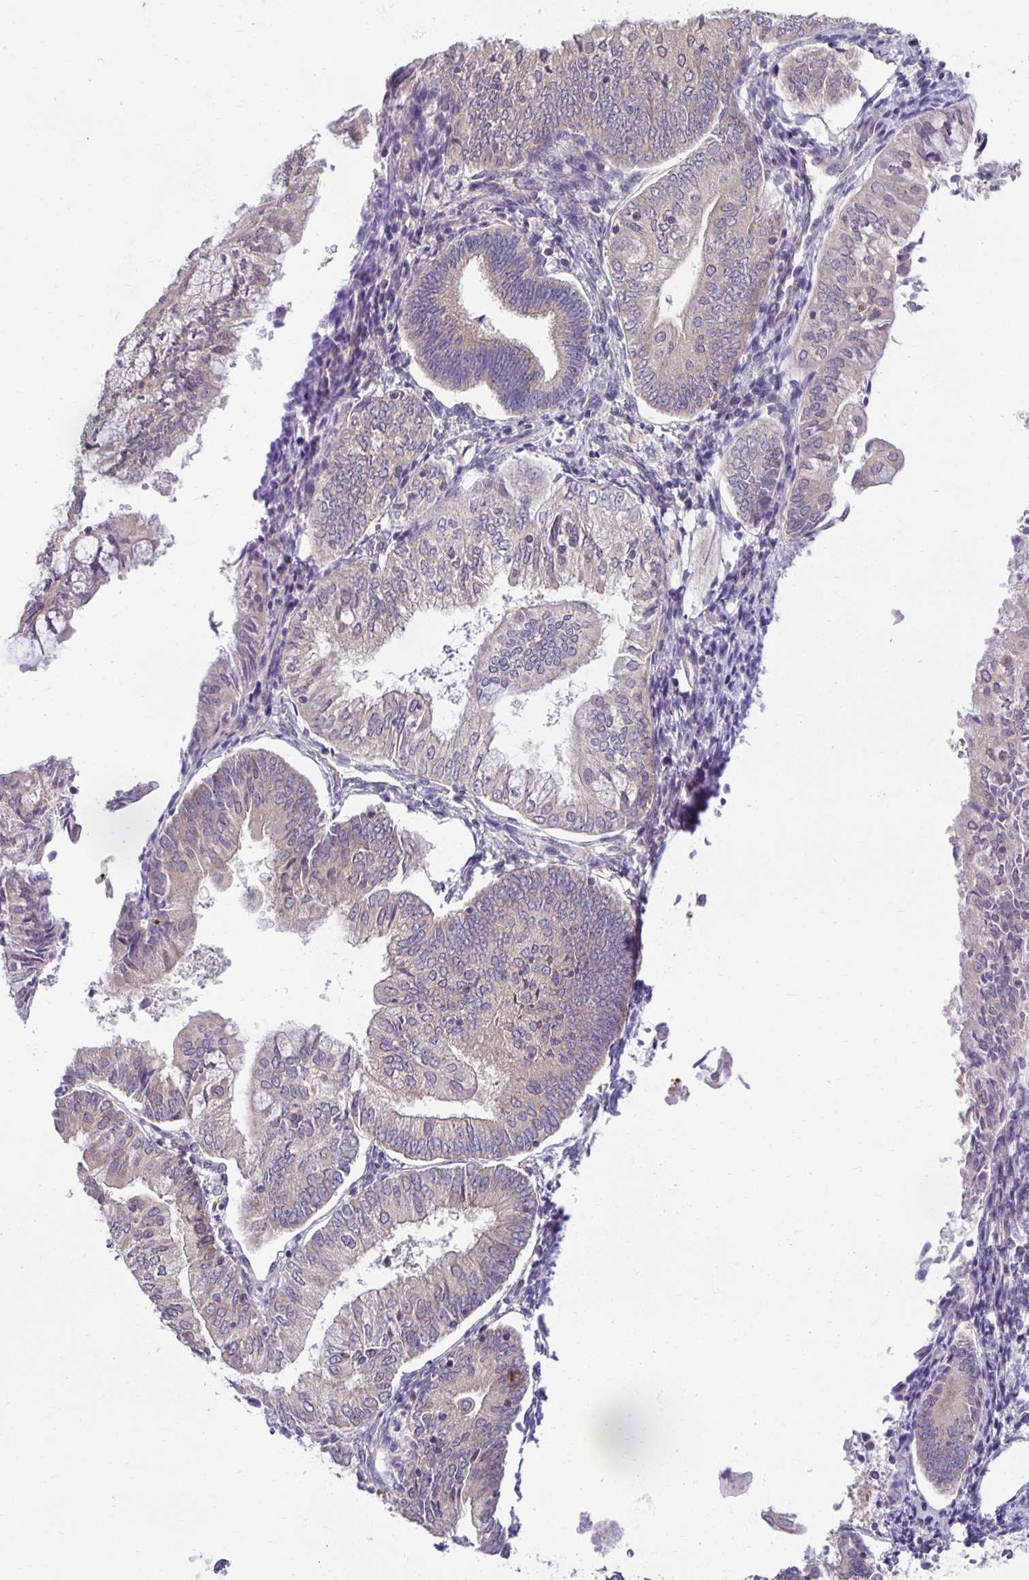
{"staining": {"intensity": "weak", "quantity": "<25%", "location": "cytoplasmic/membranous"}, "tissue": "endometrial cancer", "cell_type": "Tumor cells", "image_type": "cancer", "snomed": [{"axis": "morphology", "description": "Adenocarcinoma, NOS"}, {"axis": "topography", "description": "Endometrium"}], "caption": "IHC histopathology image of endometrial adenocarcinoma stained for a protein (brown), which exhibits no positivity in tumor cells.", "gene": "MIEN1", "patient": {"sex": "female", "age": 55}}